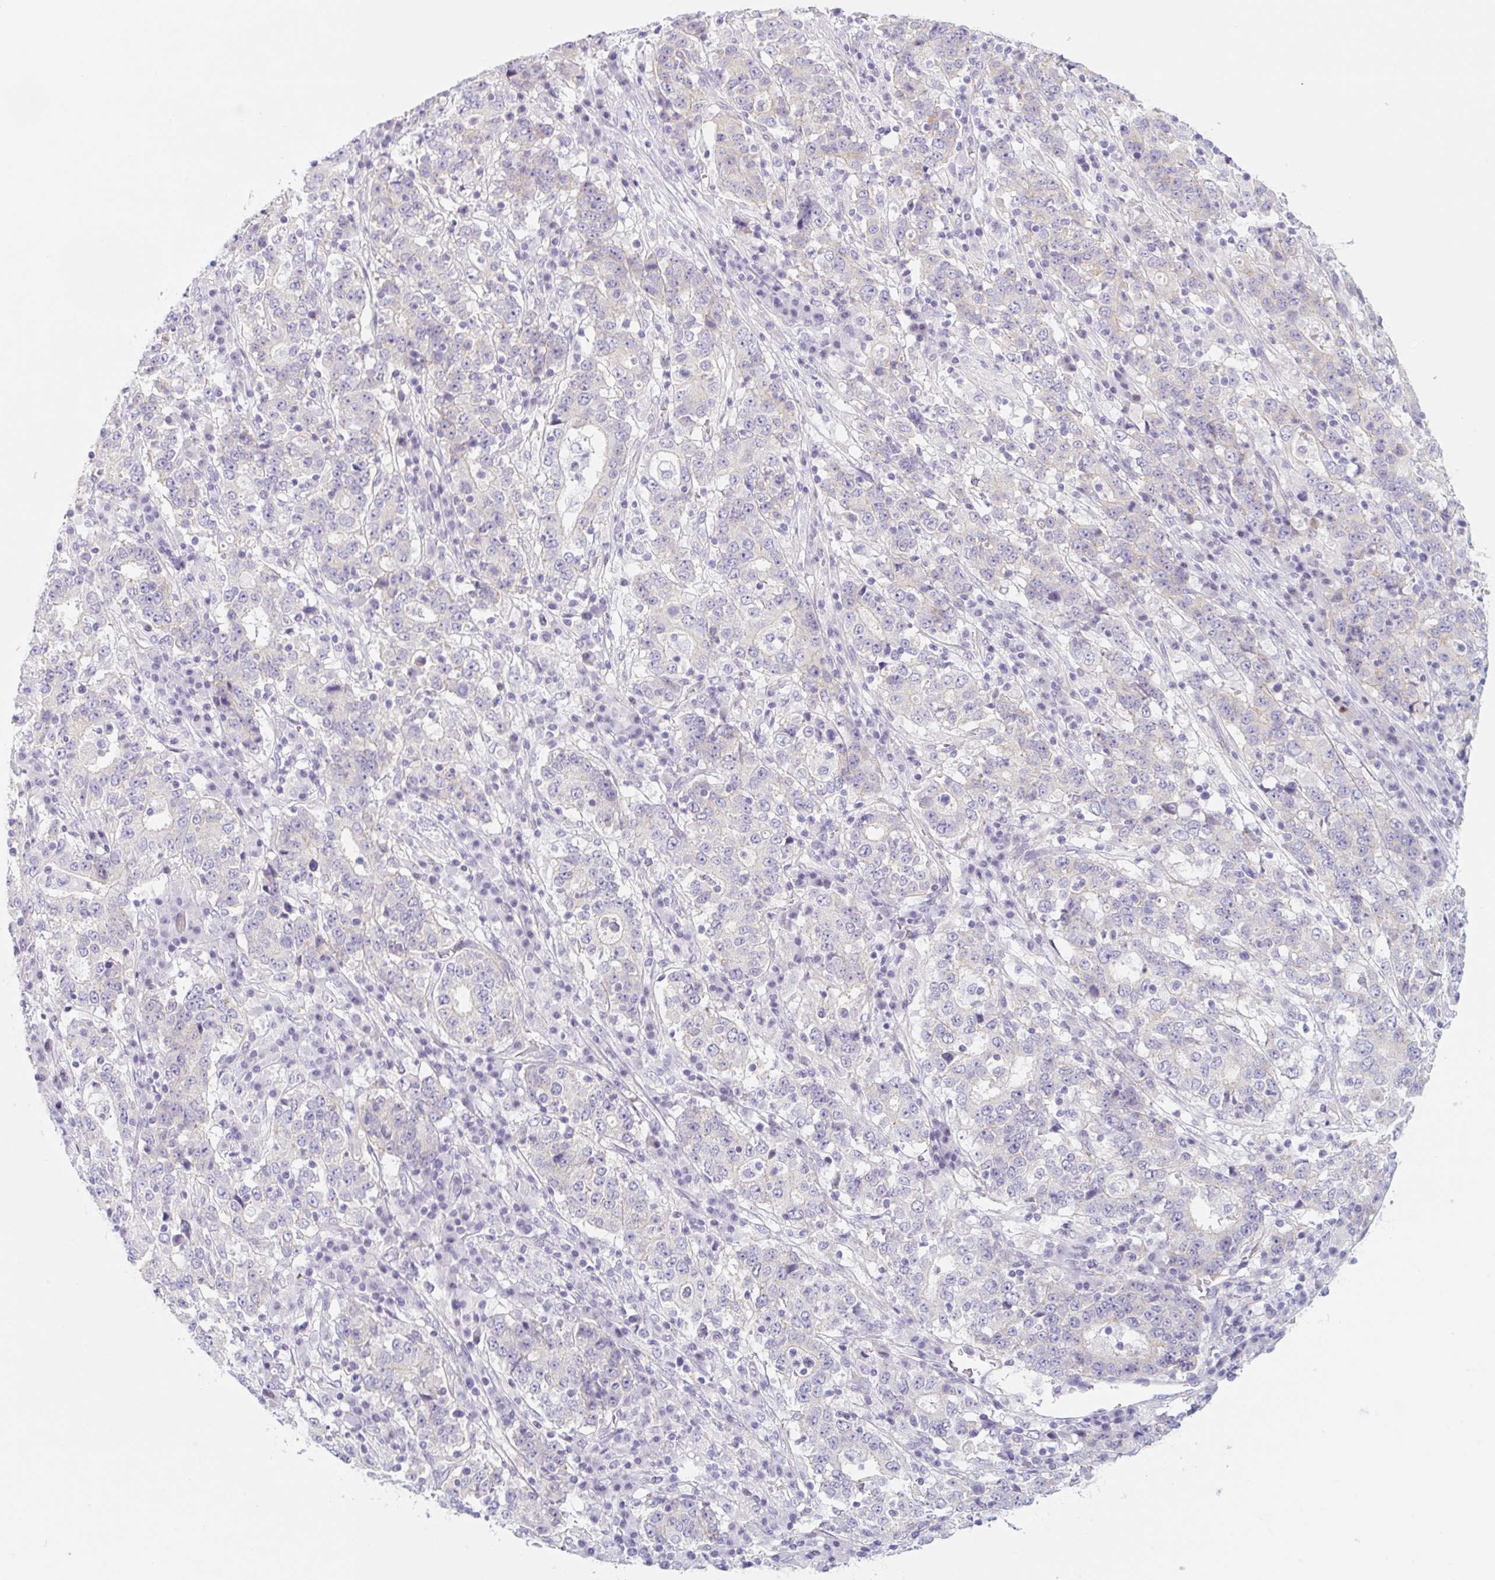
{"staining": {"intensity": "negative", "quantity": "none", "location": "none"}, "tissue": "stomach cancer", "cell_type": "Tumor cells", "image_type": "cancer", "snomed": [{"axis": "morphology", "description": "Adenocarcinoma, NOS"}, {"axis": "topography", "description": "Stomach"}], "caption": "DAB (3,3'-diaminobenzidine) immunohistochemical staining of human stomach cancer (adenocarcinoma) displays no significant expression in tumor cells. The staining is performed using DAB brown chromogen with nuclei counter-stained in using hematoxylin.", "gene": "LYVE1", "patient": {"sex": "male", "age": 59}}